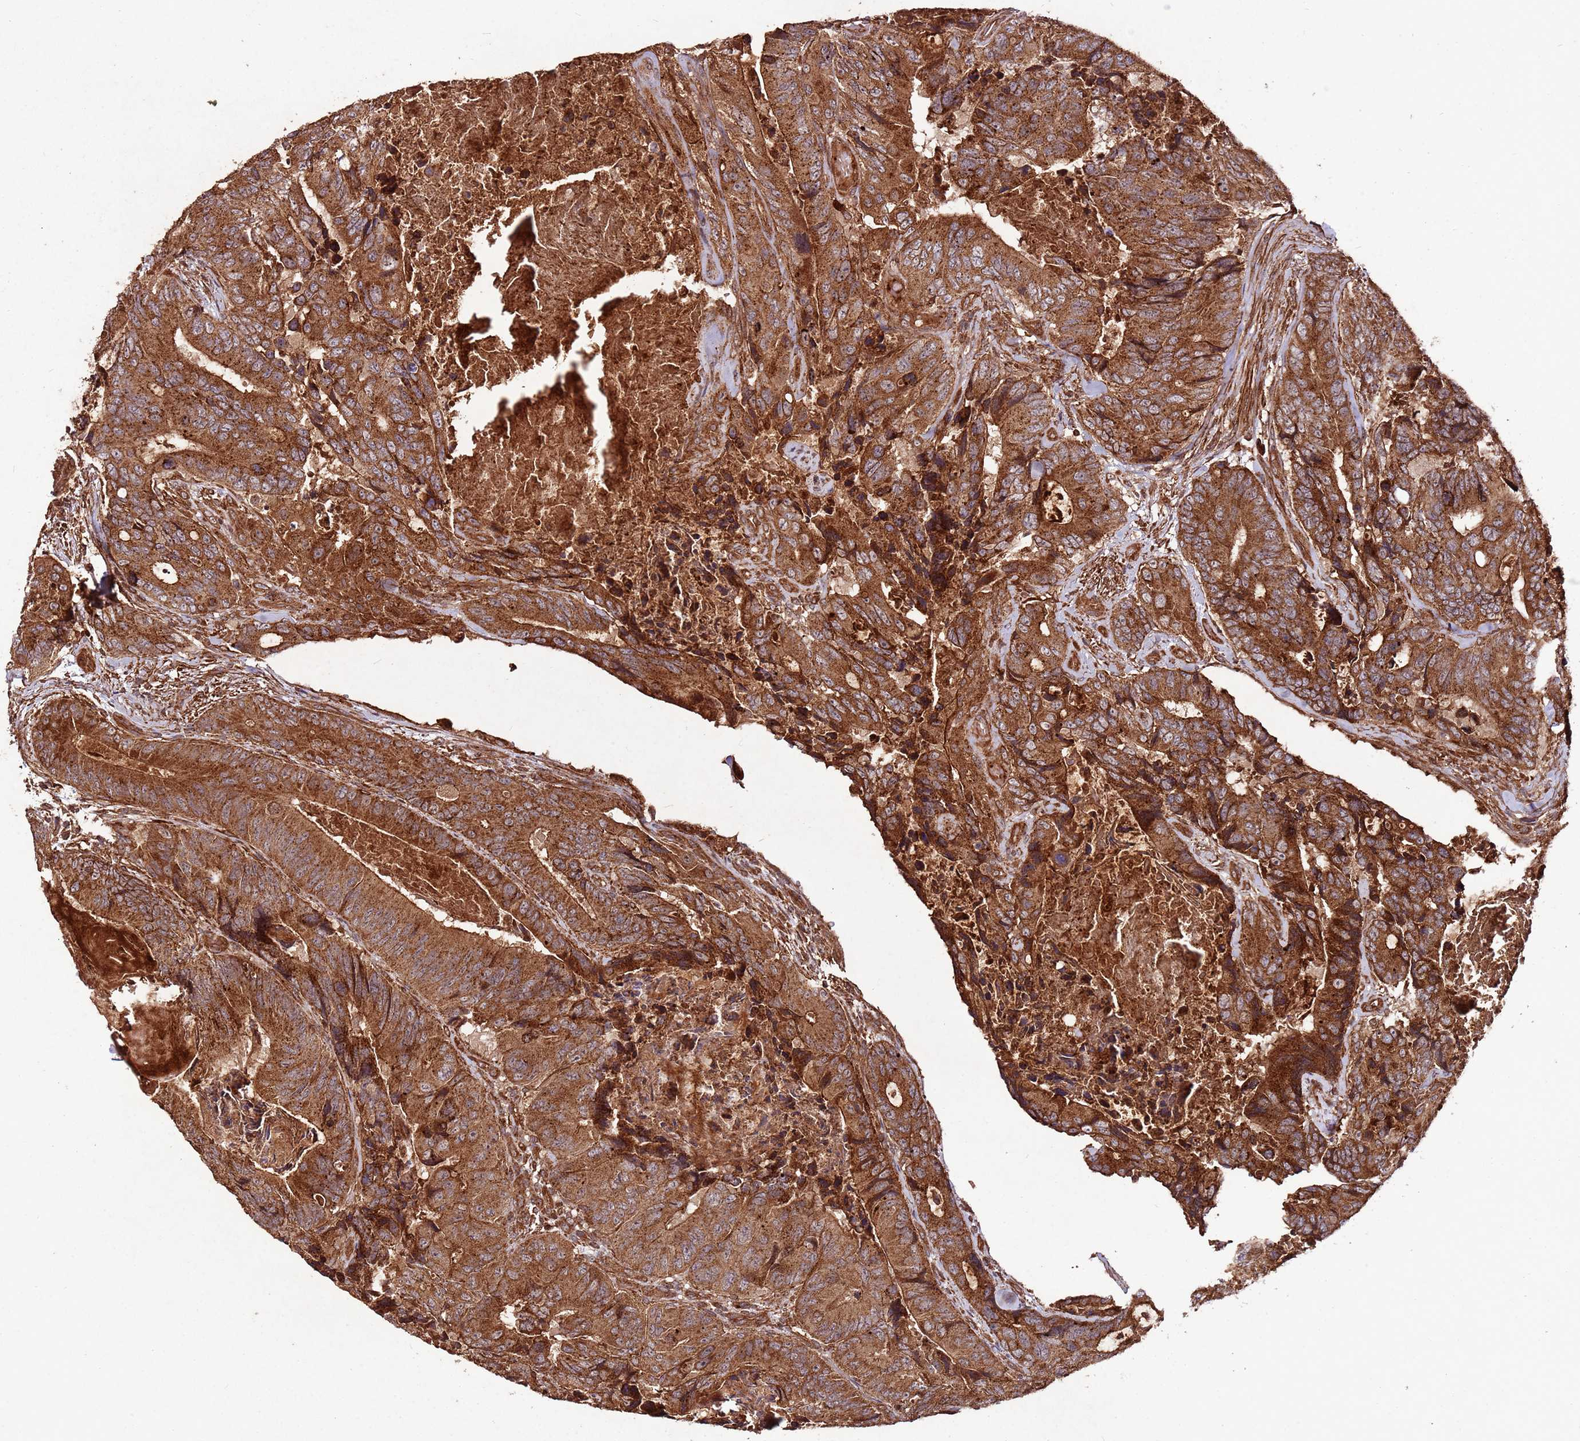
{"staining": {"intensity": "strong", "quantity": ">75%", "location": "cytoplasmic/membranous"}, "tissue": "colorectal cancer", "cell_type": "Tumor cells", "image_type": "cancer", "snomed": [{"axis": "morphology", "description": "Adenocarcinoma, NOS"}, {"axis": "topography", "description": "Colon"}], "caption": "Colorectal cancer stained with immunohistochemistry shows strong cytoplasmic/membranous expression in approximately >75% of tumor cells.", "gene": "FAM186A", "patient": {"sex": "male", "age": 84}}